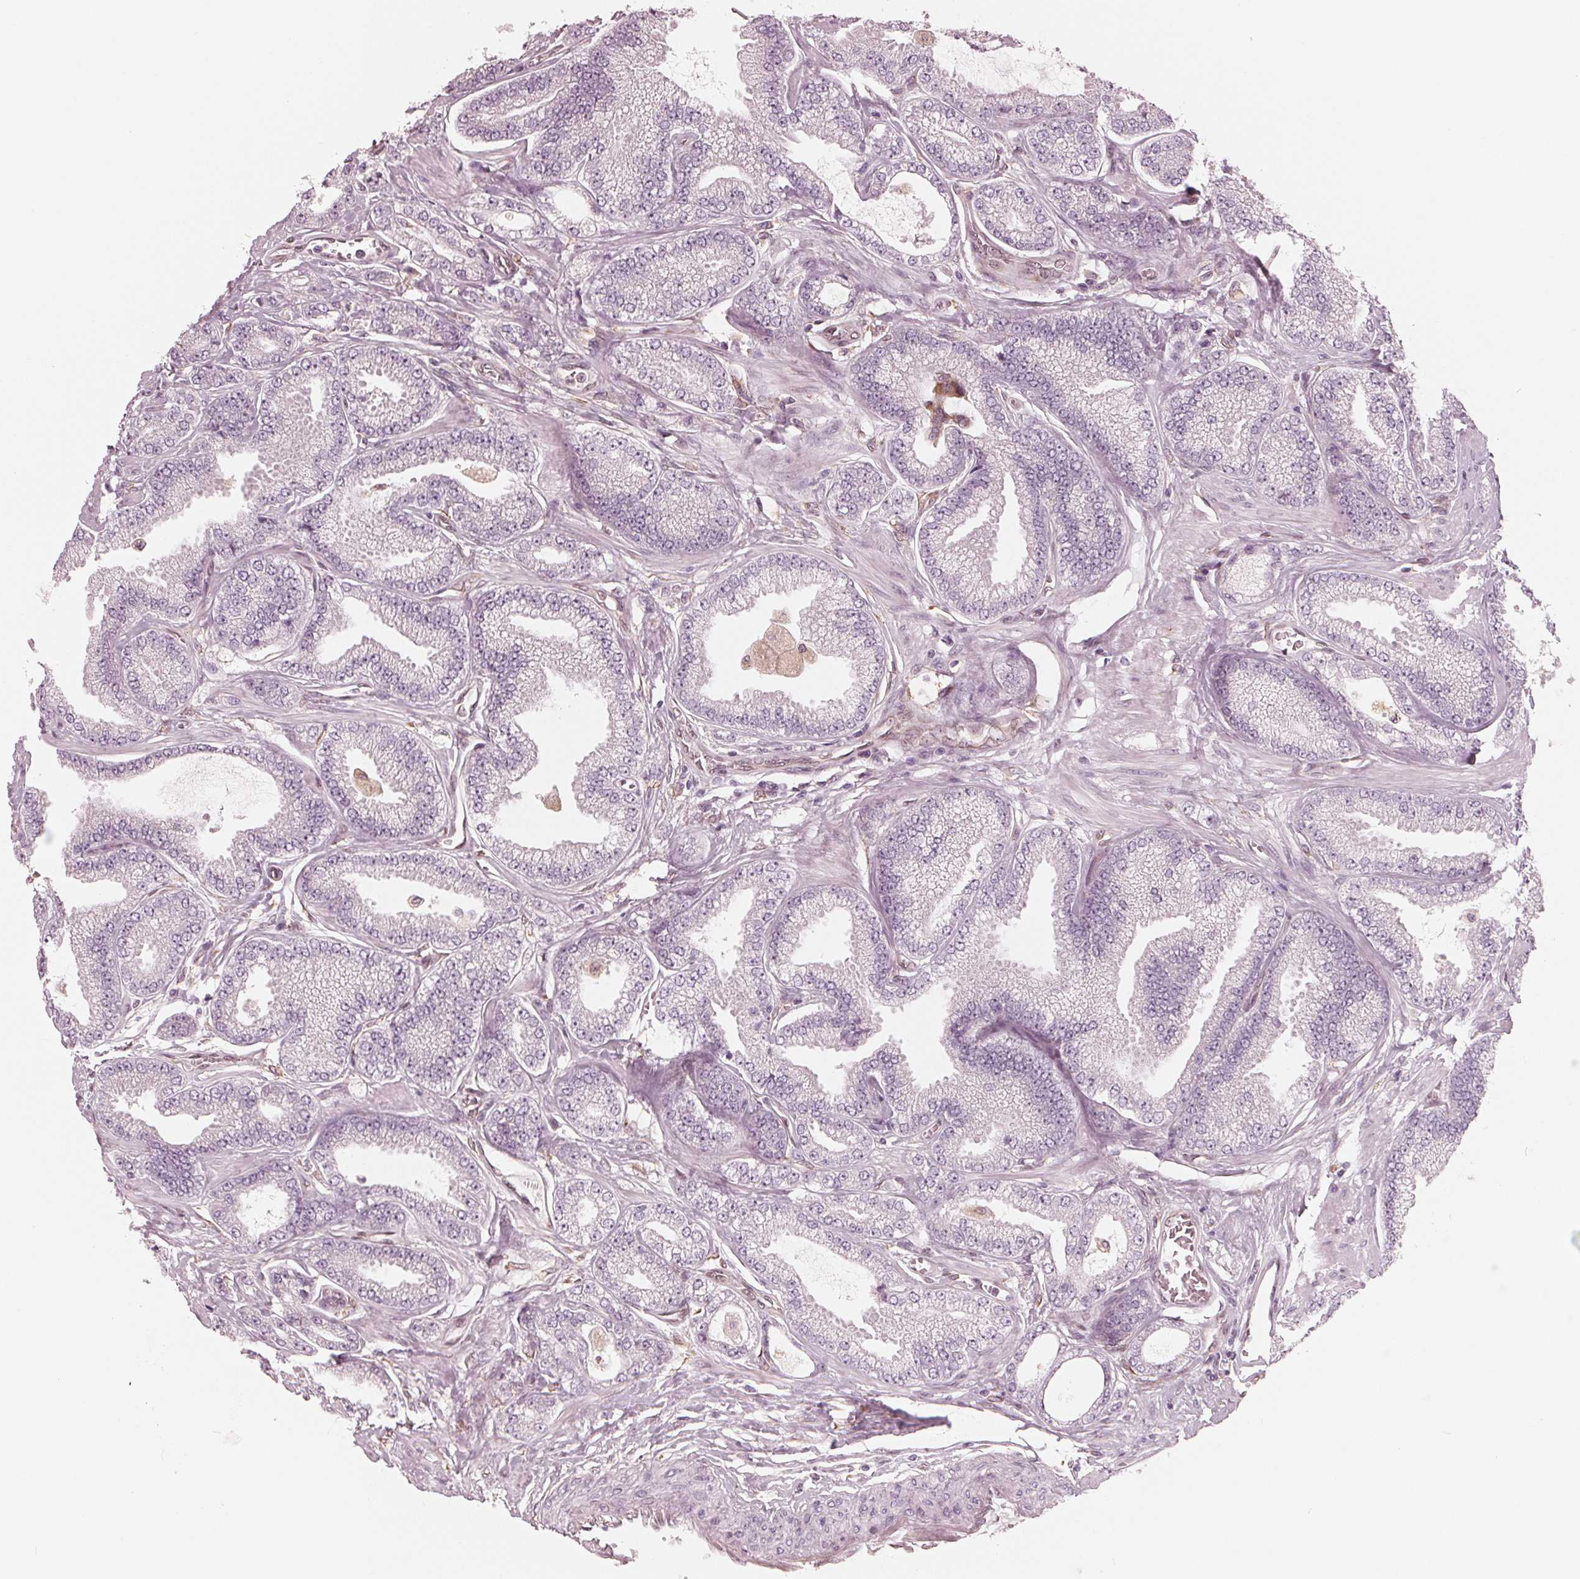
{"staining": {"intensity": "negative", "quantity": "none", "location": "none"}, "tissue": "prostate cancer", "cell_type": "Tumor cells", "image_type": "cancer", "snomed": [{"axis": "morphology", "description": "Adenocarcinoma, Low grade"}, {"axis": "topography", "description": "Prostate"}], "caption": "High magnification brightfield microscopy of low-grade adenocarcinoma (prostate) stained with DAB (3,3'-diaminobenzidine) (brown) and counterstained with hematoxylin (blue): tumor cells show no significant positivity.", "gene": "IKBIP", "patient": {"sex": "male", "age": 55}}